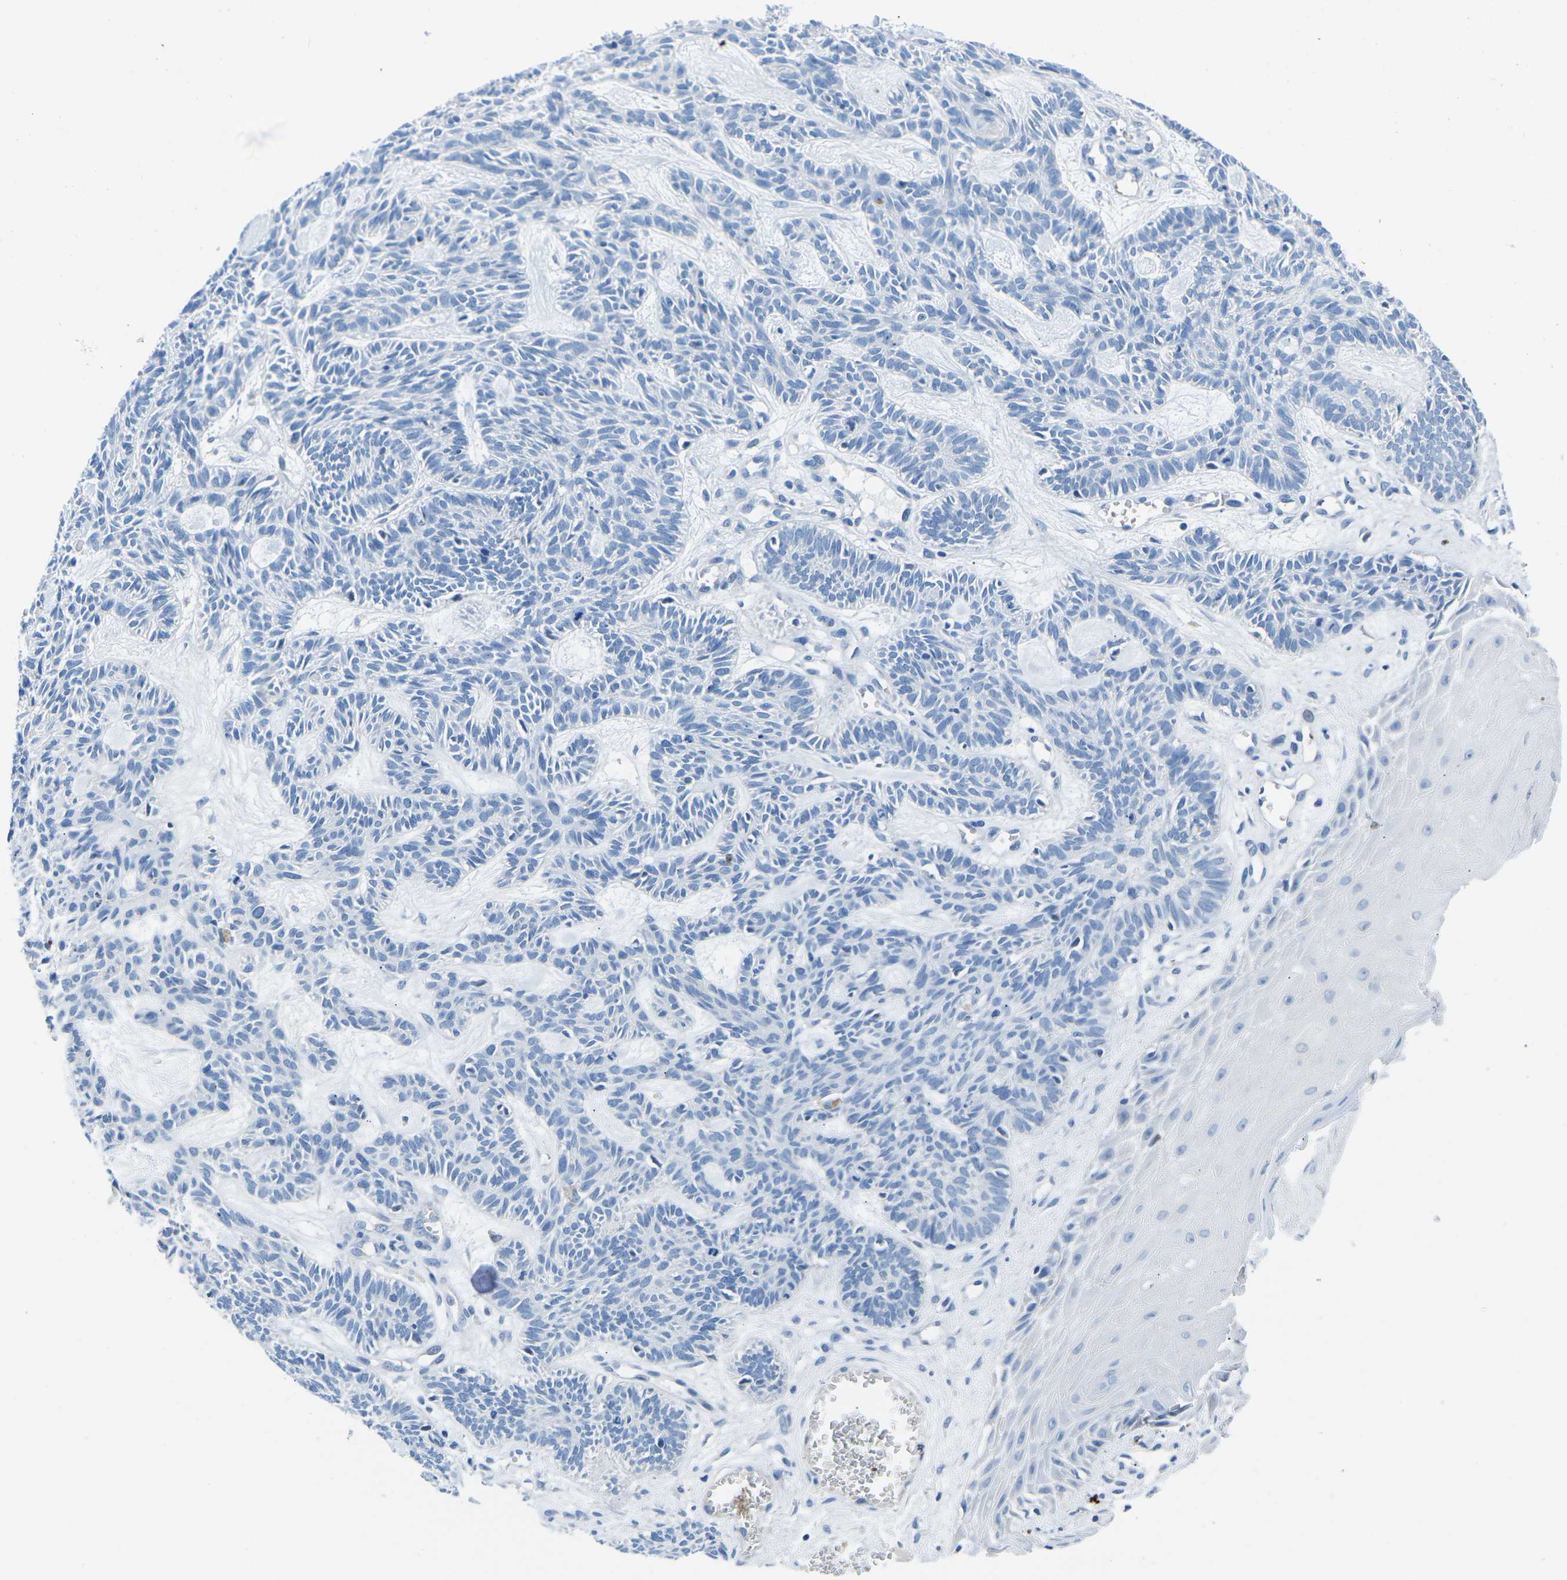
{"staining": {"intensity": "negative", "quantity": "none", "location": "none"}, "tissue": "skin cancer", "cell_type": "Tumor cells", "image_type": "cancer", "snomed": [{"axis": "morphology", "description": "Basal cell carcinoma"}, {"axis": "topography", "description": "Skin"}], "caption": "DAB (3,3'-diaminobenzidine) immunohistochemical staining of human skin basal cell carcinoma reveals no significant expression in tumor cells. Brightfield microscopy of immunohistochemistry (IHC) stained with DAB (3,3'-diaminobenzidine) (brown) and hematoxylin (blue), captured at high magnification.", "gene": "TM6SF1", "patient": {"sex": "male", "age": 67}}